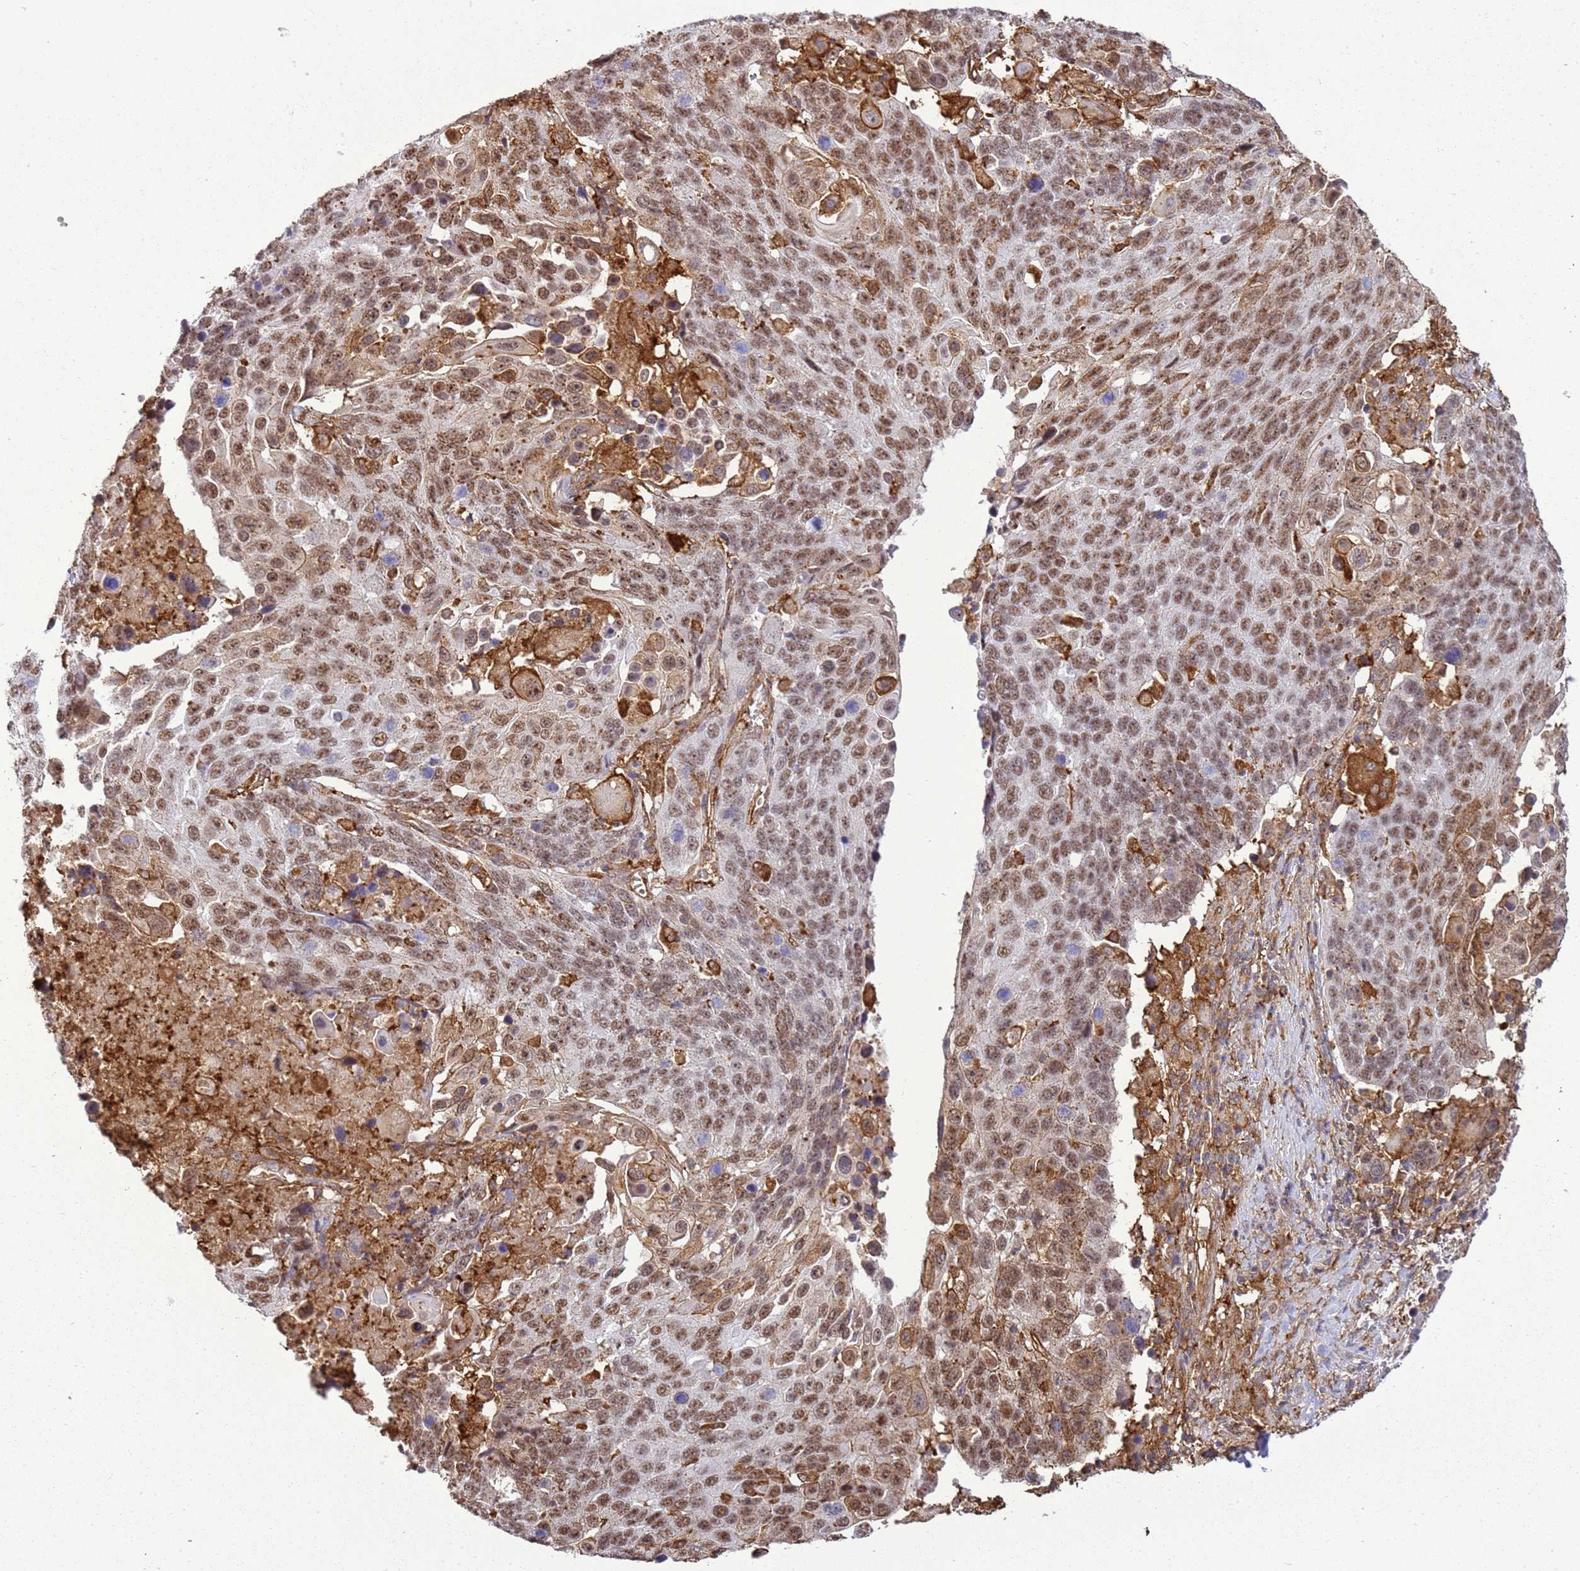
{"staining": {"intensity": "moderate", "quantity": ">75%", "location": "nuclear"}, "tissue": "lung cancer", "cell_type": "Tumor cells", "image_type": "cancer", "snomed": [{"axis": "morphology", "description": "Squamous cell carcinoma, NOS"}, {"axis": "topography", "description": "Lung"}], "caption": "Human squamous cell carcinoma (lung) stained with a brown dye displays moderate nuclear positive positivity in about >75% of tumor cells.", "gene": "GABRE", "patient": {"sex": "male", "age": 66}}